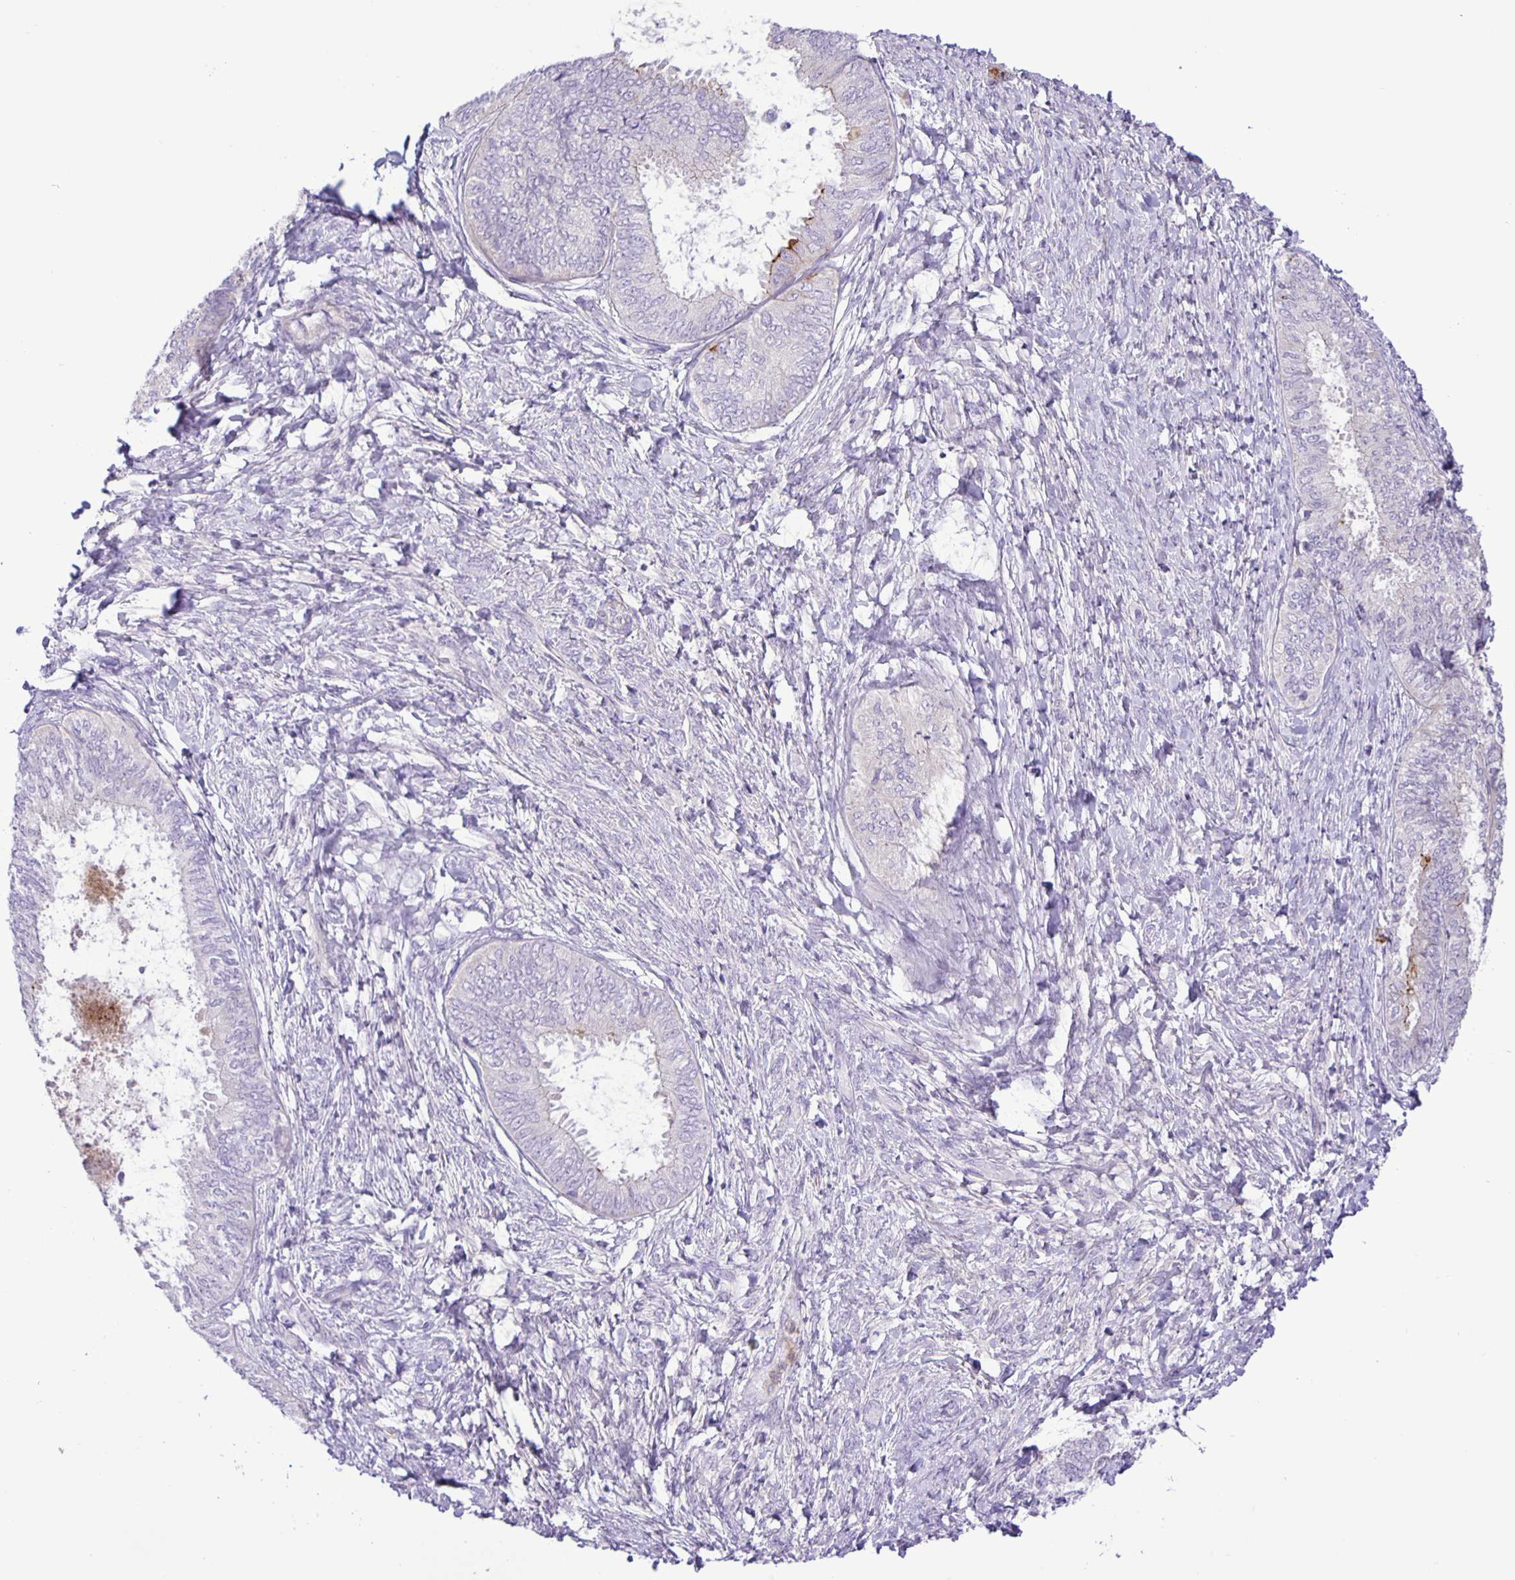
{"staining": {"intensity": "negative", "quantity": "none", "location": "none"}, "tissue": "ovarian cancer", "cell_type": "Tumor cells", "image_type": "cancer", "snomed": [{"axis": "morphology", "description": "Carcinoma, endometroid"}, {"axis": "topography", "description": "Ovary"}], "caption": "The micrograph reveals no significant staining in tumor cells of ovarian cancer. (Immunohistochemistry, brightfield microscopy, high magnification).", "gene": "ADCK1", "patient": {"sex": "female", "age": 70}}